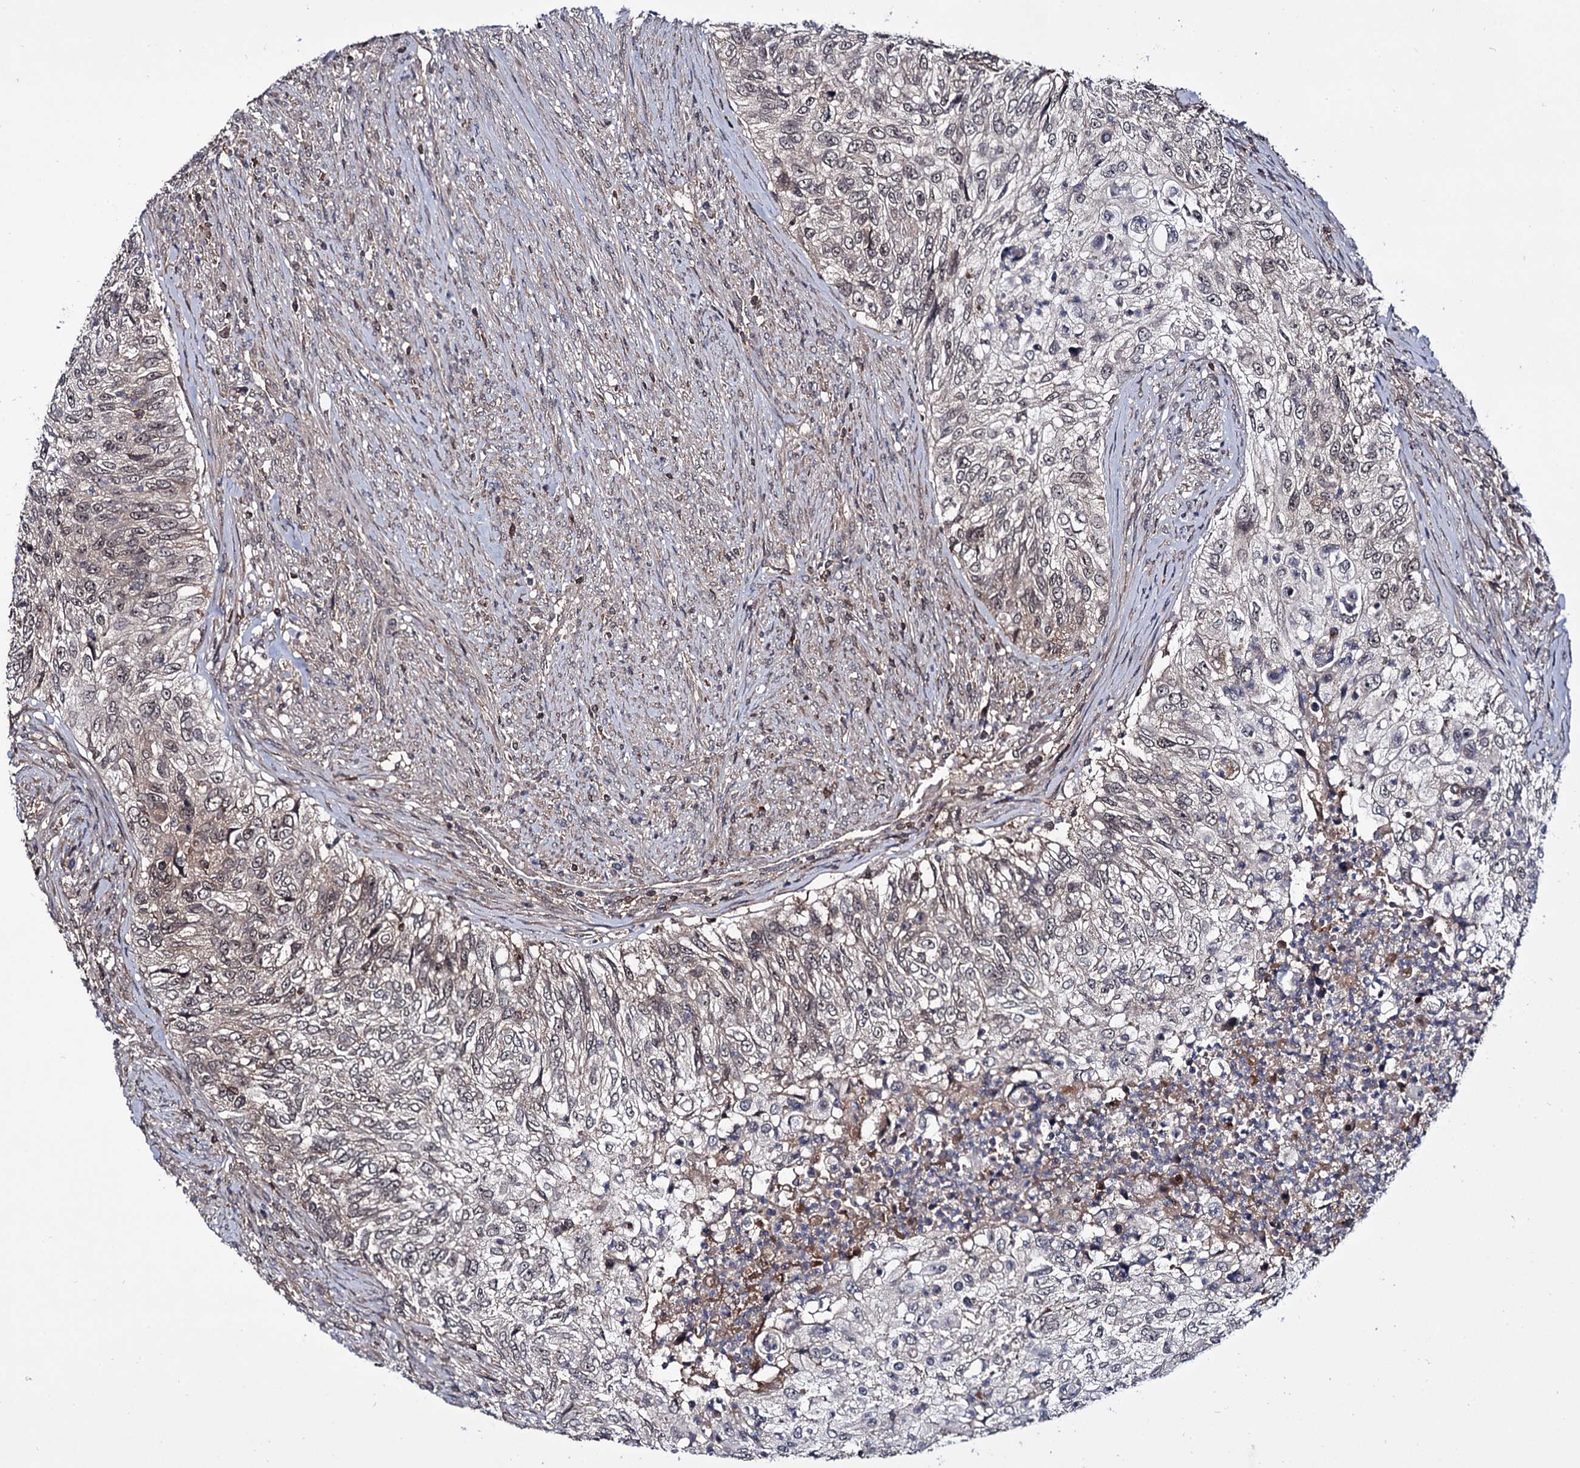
{"staining": {"intensity": "weak", "quantity": "25%-75%", "location": "cytoplasmic/membranous,nuclear"}, "tissue": "urothelial cancer", "cell_type": "Tumor cells", "image_type": "cancer", "snomed": [{"axis": "morphology", "description": "Urothelial carcinoma, High grade"}, {"axis": "topography", "description": "Urinary bladder"}], "caption": "DAB (3,3'-diaminobenzidine) immunohistochemical staining of human high-grade urothelial carcinoma exhibits weak cytoplasmic/membranous and nuclear protein staining in approximately 25%-75% of tumor cells.", "gene": "MICAL2", "patient": {"sex": "female", "age": 60}}